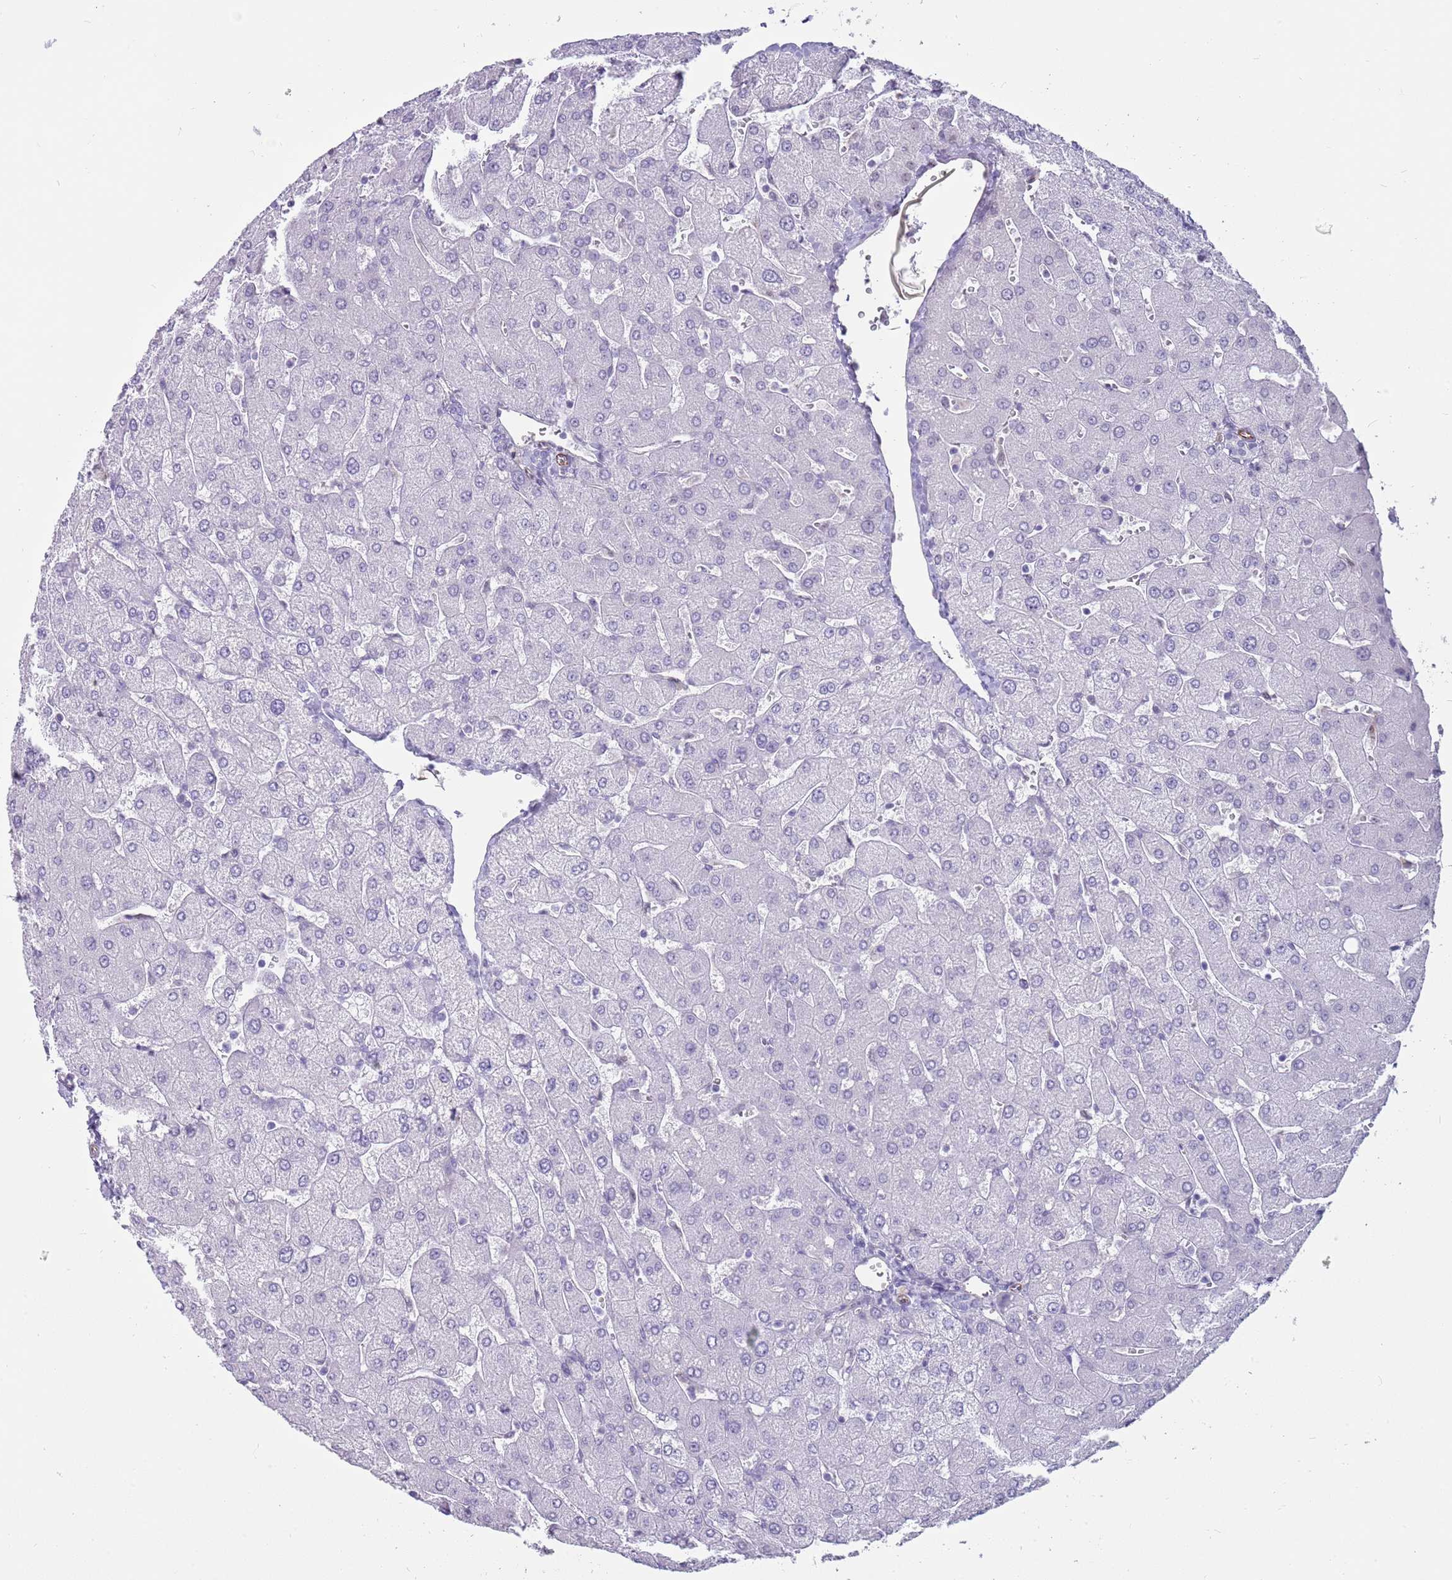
{"staining": {"intensity": "negative", "quantity": "none", "location": "none"}, "tissue": "liver", "cell_type": "Cholangiocytes", "image_type": "normal", "snomed": [{"axis": "morphology", "description": "Normal tissue, NOS"}, {"axis": "topography", "description": "Liver"}], "caption": "An image of liver stained for a protein exhibits no brown staining in cholangiocytes. Nuclei are stained in blue.", "gene": "ENSG00000271254", "patient": {"sex": "male", "age": 55}}